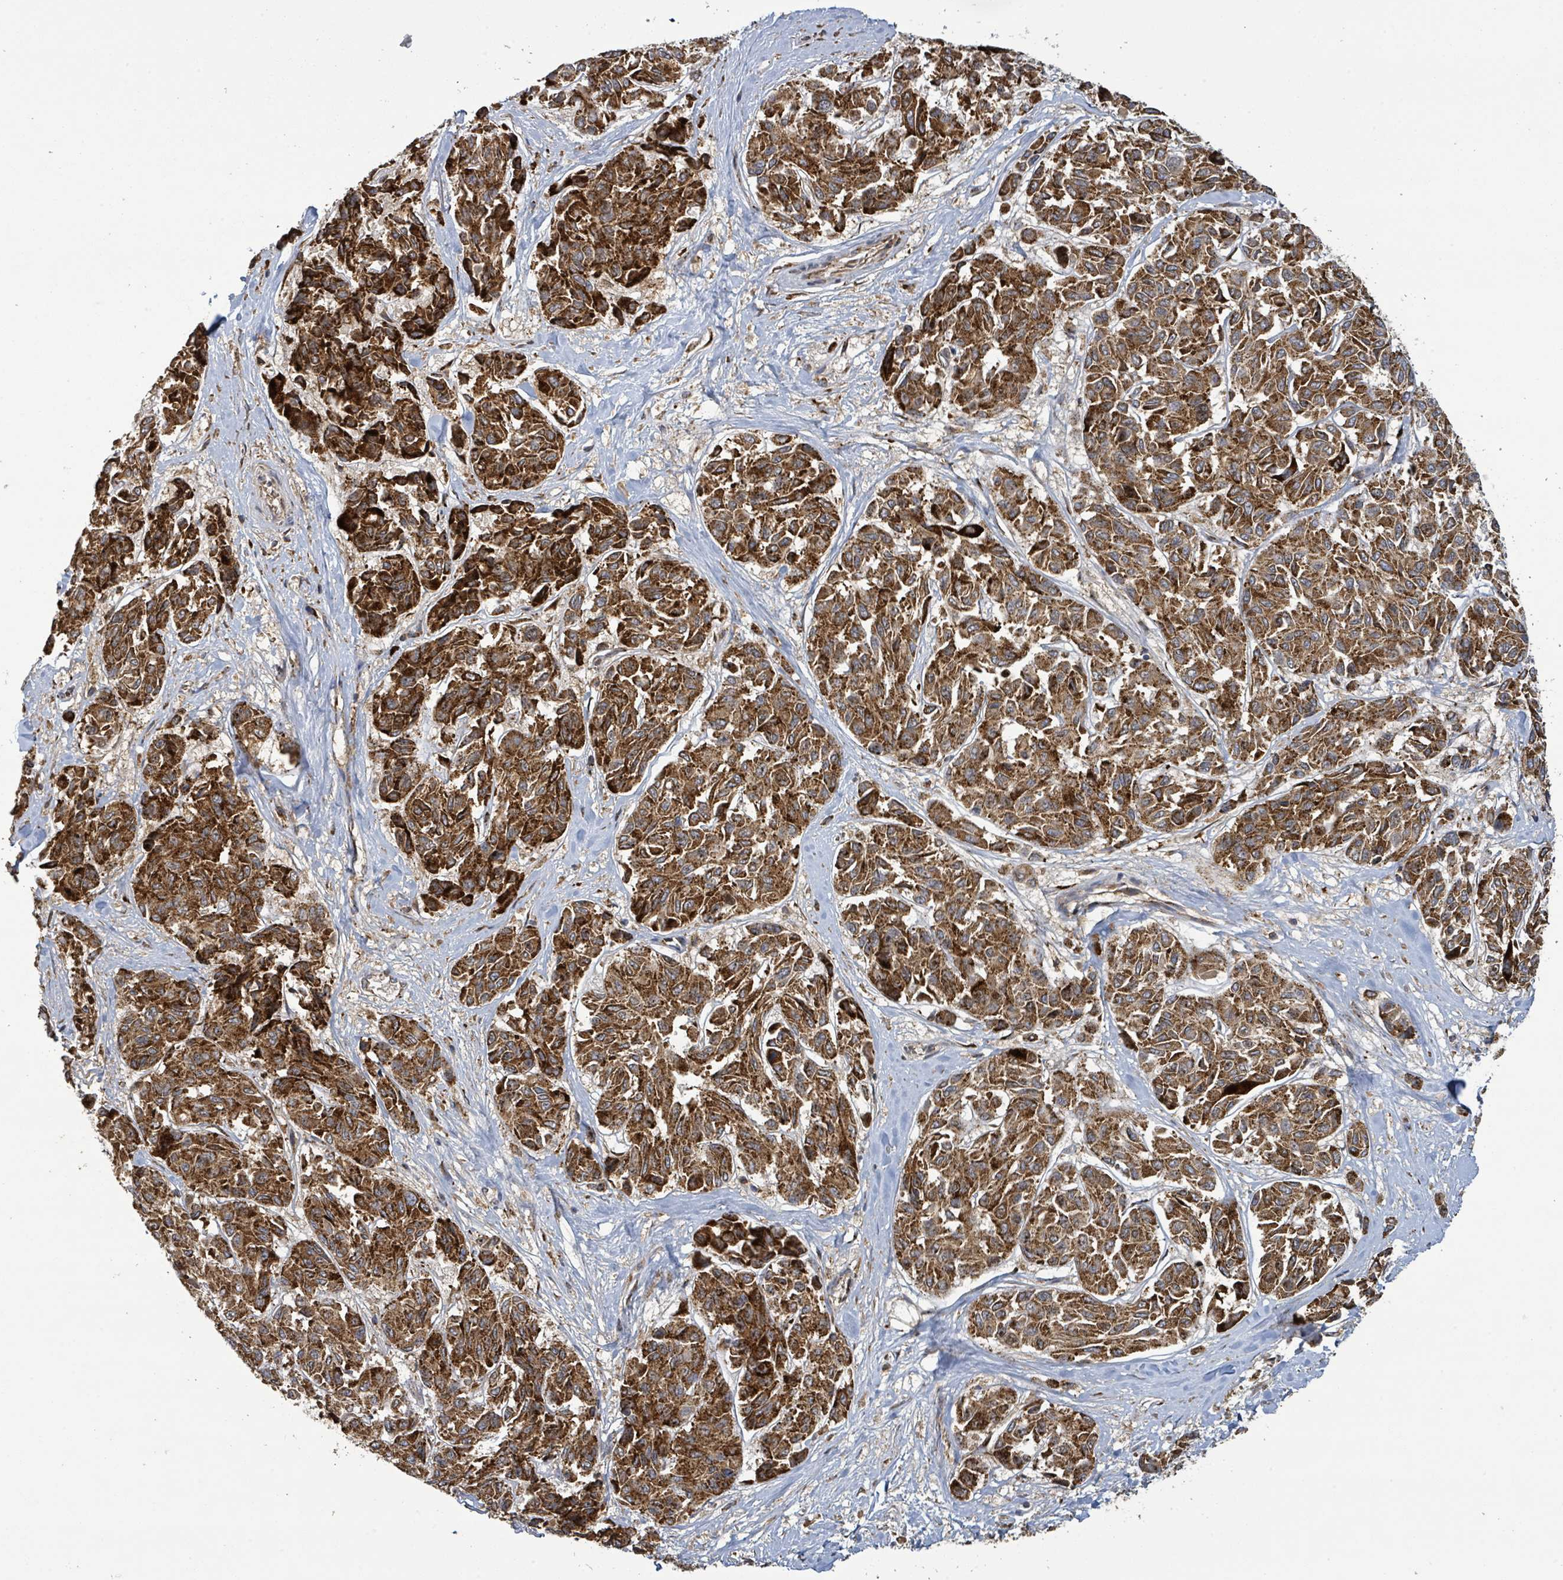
{"staining": {"intensity": "strong", "quantity": ">75%", "location": "cytoplasmic/membranous"}, "tissue": "melanoma", "cell_type": "Tumor cells", "image_type": "cancer", "snomed": [{"axis": "morphology", "description": "Malignant melanoma, NOS"}, {"axis": "topography", "description": "Skin"}], "caption": "Malignant melanoma was stained to show a protein in brown. There is high levels of strong cytoplasmic/membranous staining in approximately >75% of tumor cells.", "gene": "STARD4", "patient": {"sex": "female", "age": 66}}